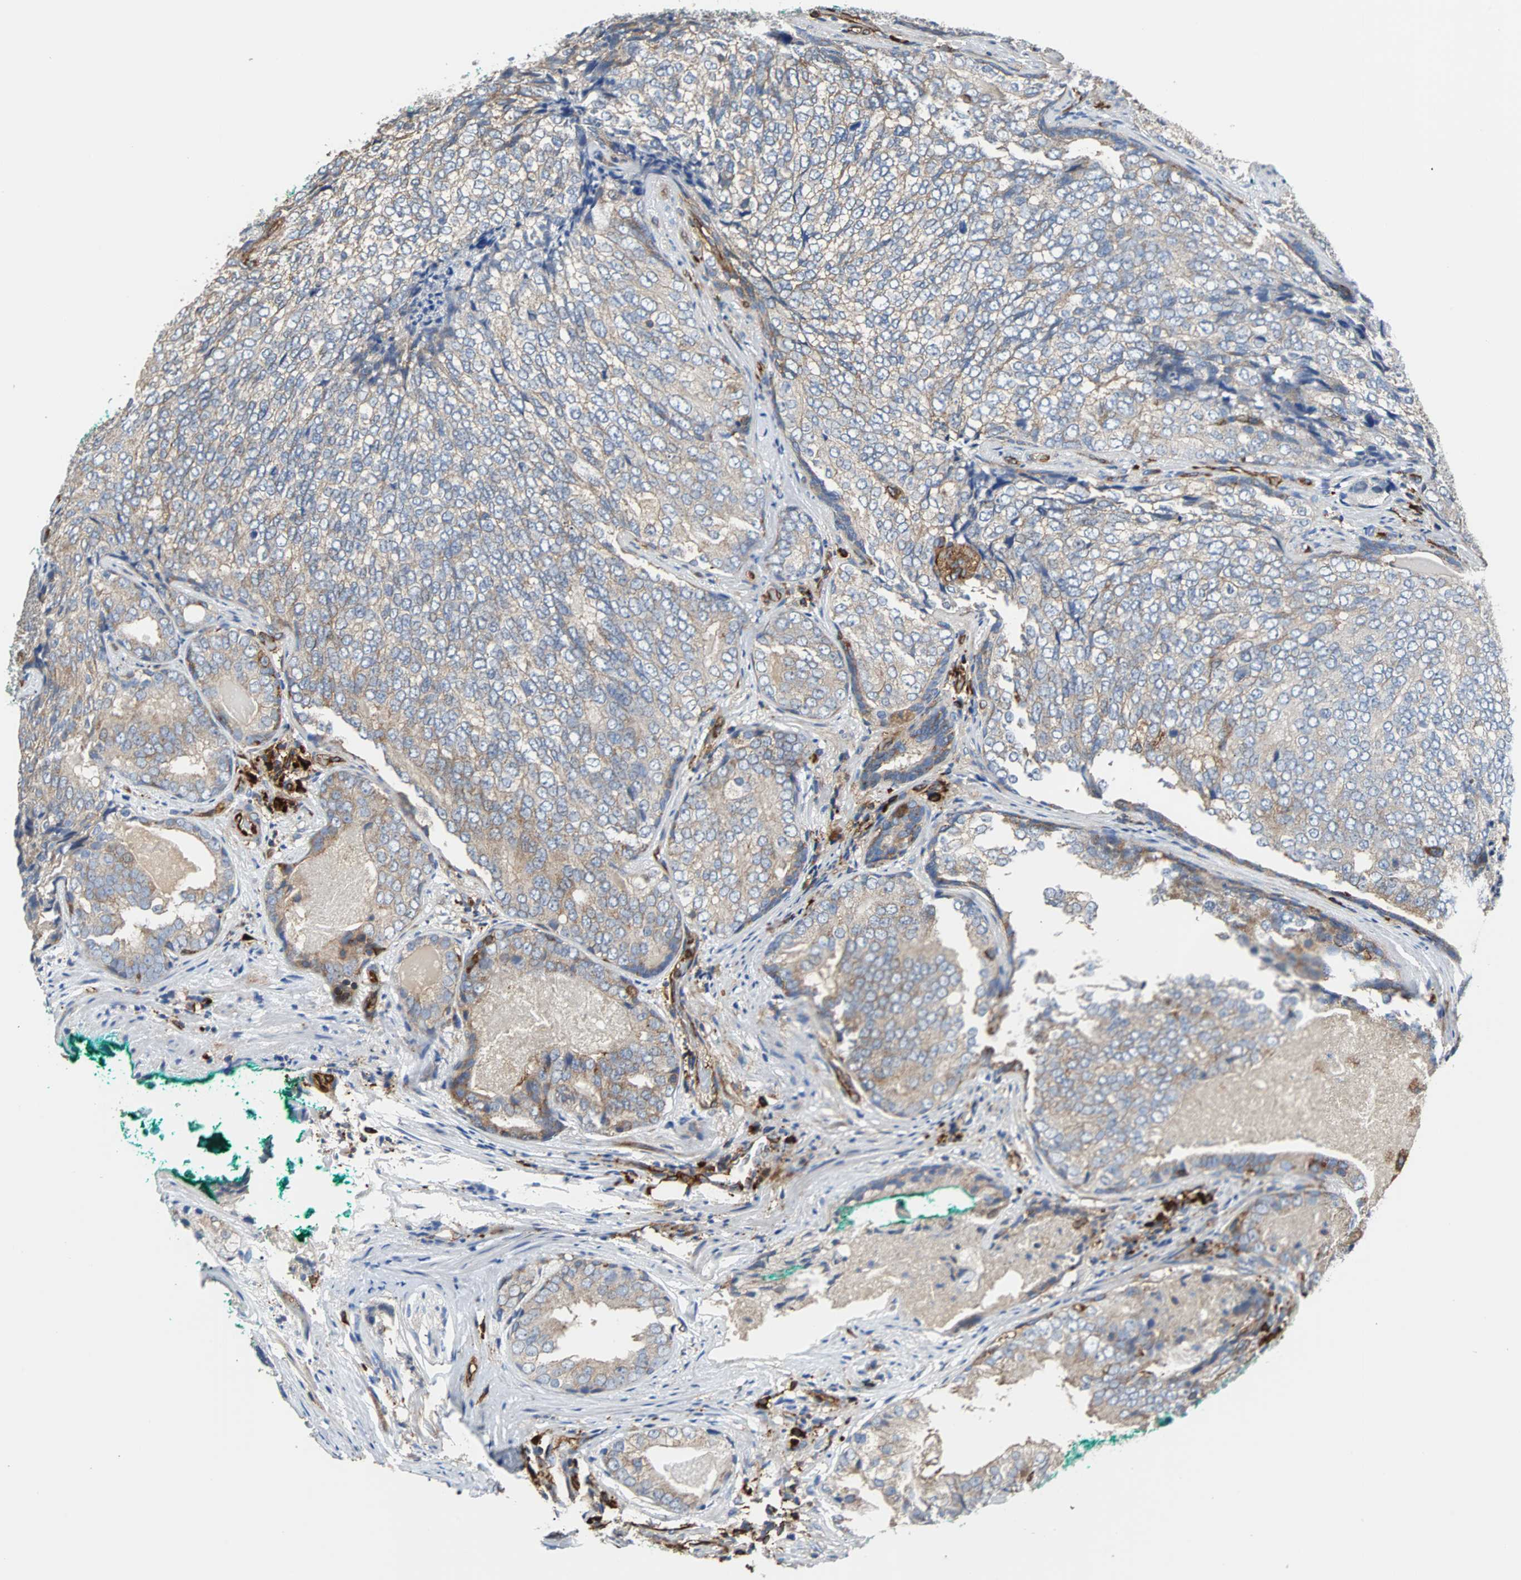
{"staining": {"intensity": "weak", "quantity": ">75%", "location": "cytoplasmic/membranous"}, "tissue": "prostate cancer", "cell_type": "Tumor cells", "image_type": "cancer", "snomed": [{"axis": "morphology", "description": "Adenocarcinoma, High grade"}, {"axis": "topography", "description": "Prostate"}], "caption": "Immunohistochemistry of prostate cancer (high-grade adenocarcinoma) exhibits low levels of weak cytoplasmic/membranous expression in about >75% of tumor cells. (DAB = brown stain, brightfield microscopy at high magnification).", "gene": "PLCG2", "patient": {"sex": "male", "age": 66}}